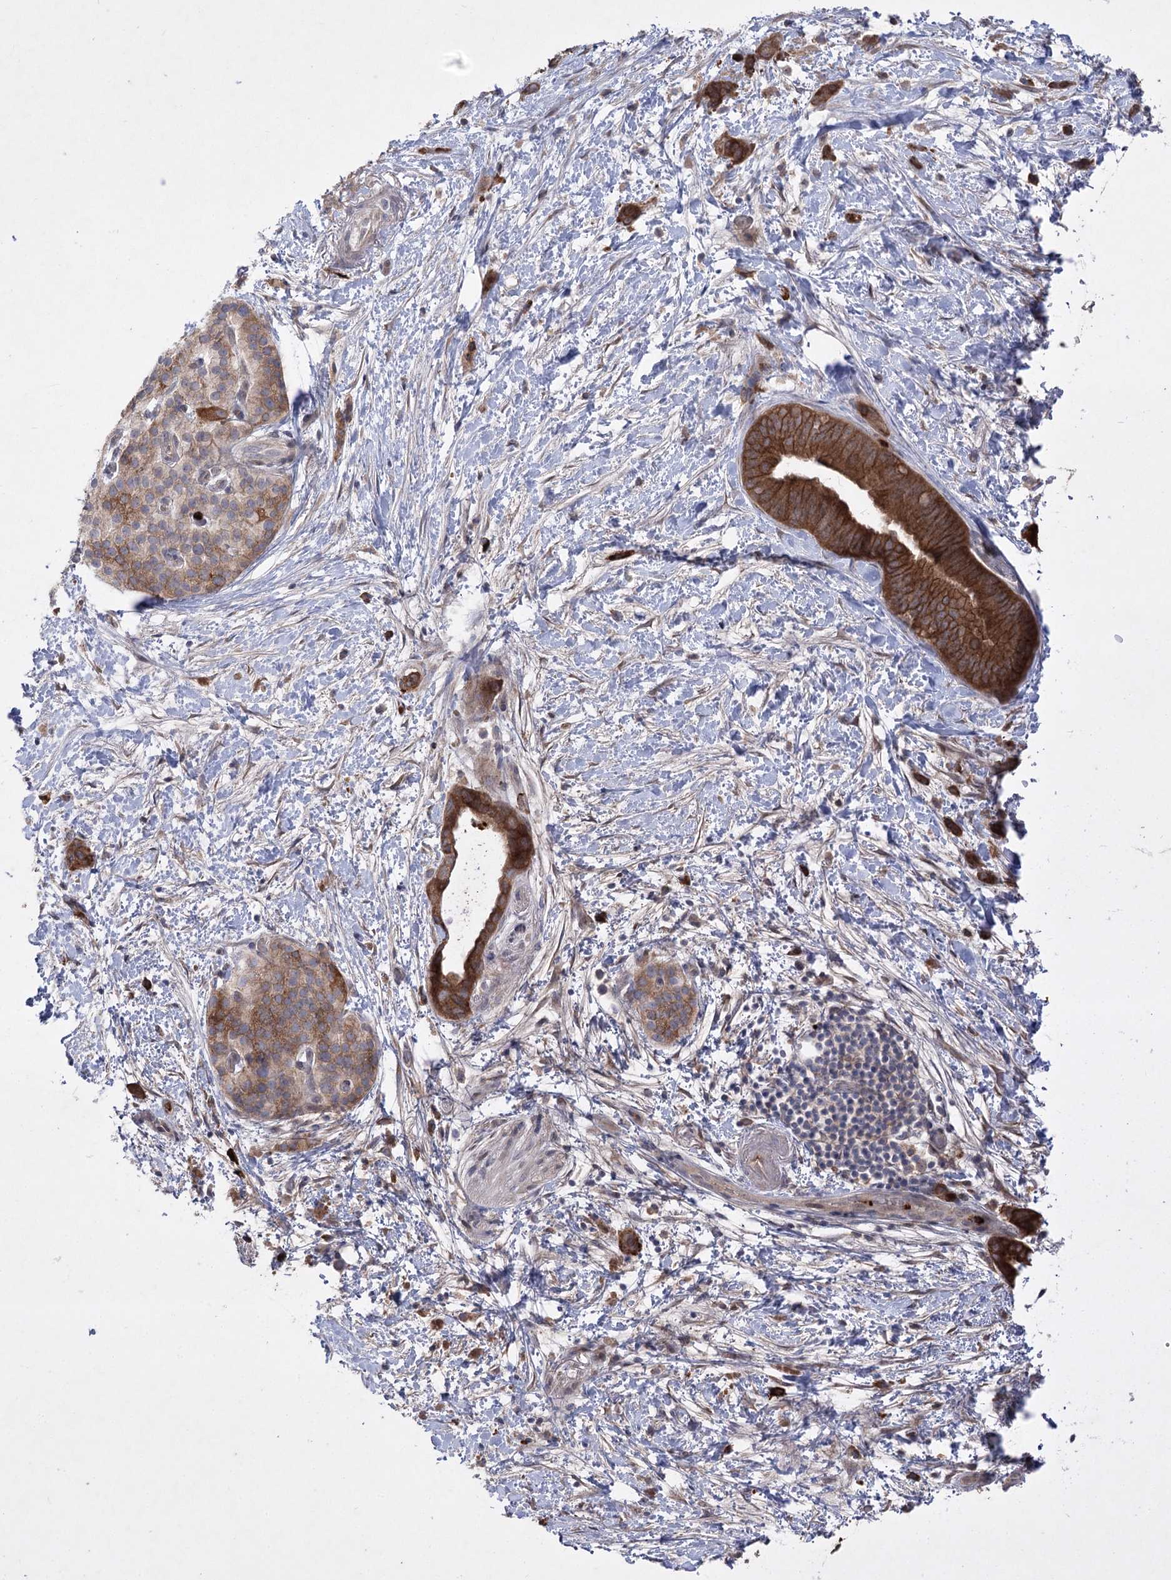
{"staining": {"intensity": "strong", "quantity": ">75%", "location": "cytoplasmic/membranous"}, "tissue": "pancreatic cancer", "cell_type": "Tumor cells", "image_type": "cancer", "snomed": [{"axis": "morphology", "description": "Normal tissue, NOS"}, {"axis": "morphology", "description": "Adenocarcinoma, NOS"}, {"axis": "topography", "description": "Pancreas"}, {"axis": "topography", "description": "Peripheral nerve tissue"}], "caption": "Protein staining of pancreatic cancer (adenocarcinoma) tissue shows strong cytoplasmic/membranous positivity in approximately >75% of tumor cells.", "gene": "PLEKHA5", "patient": {"sex": "female", "age": 63}}